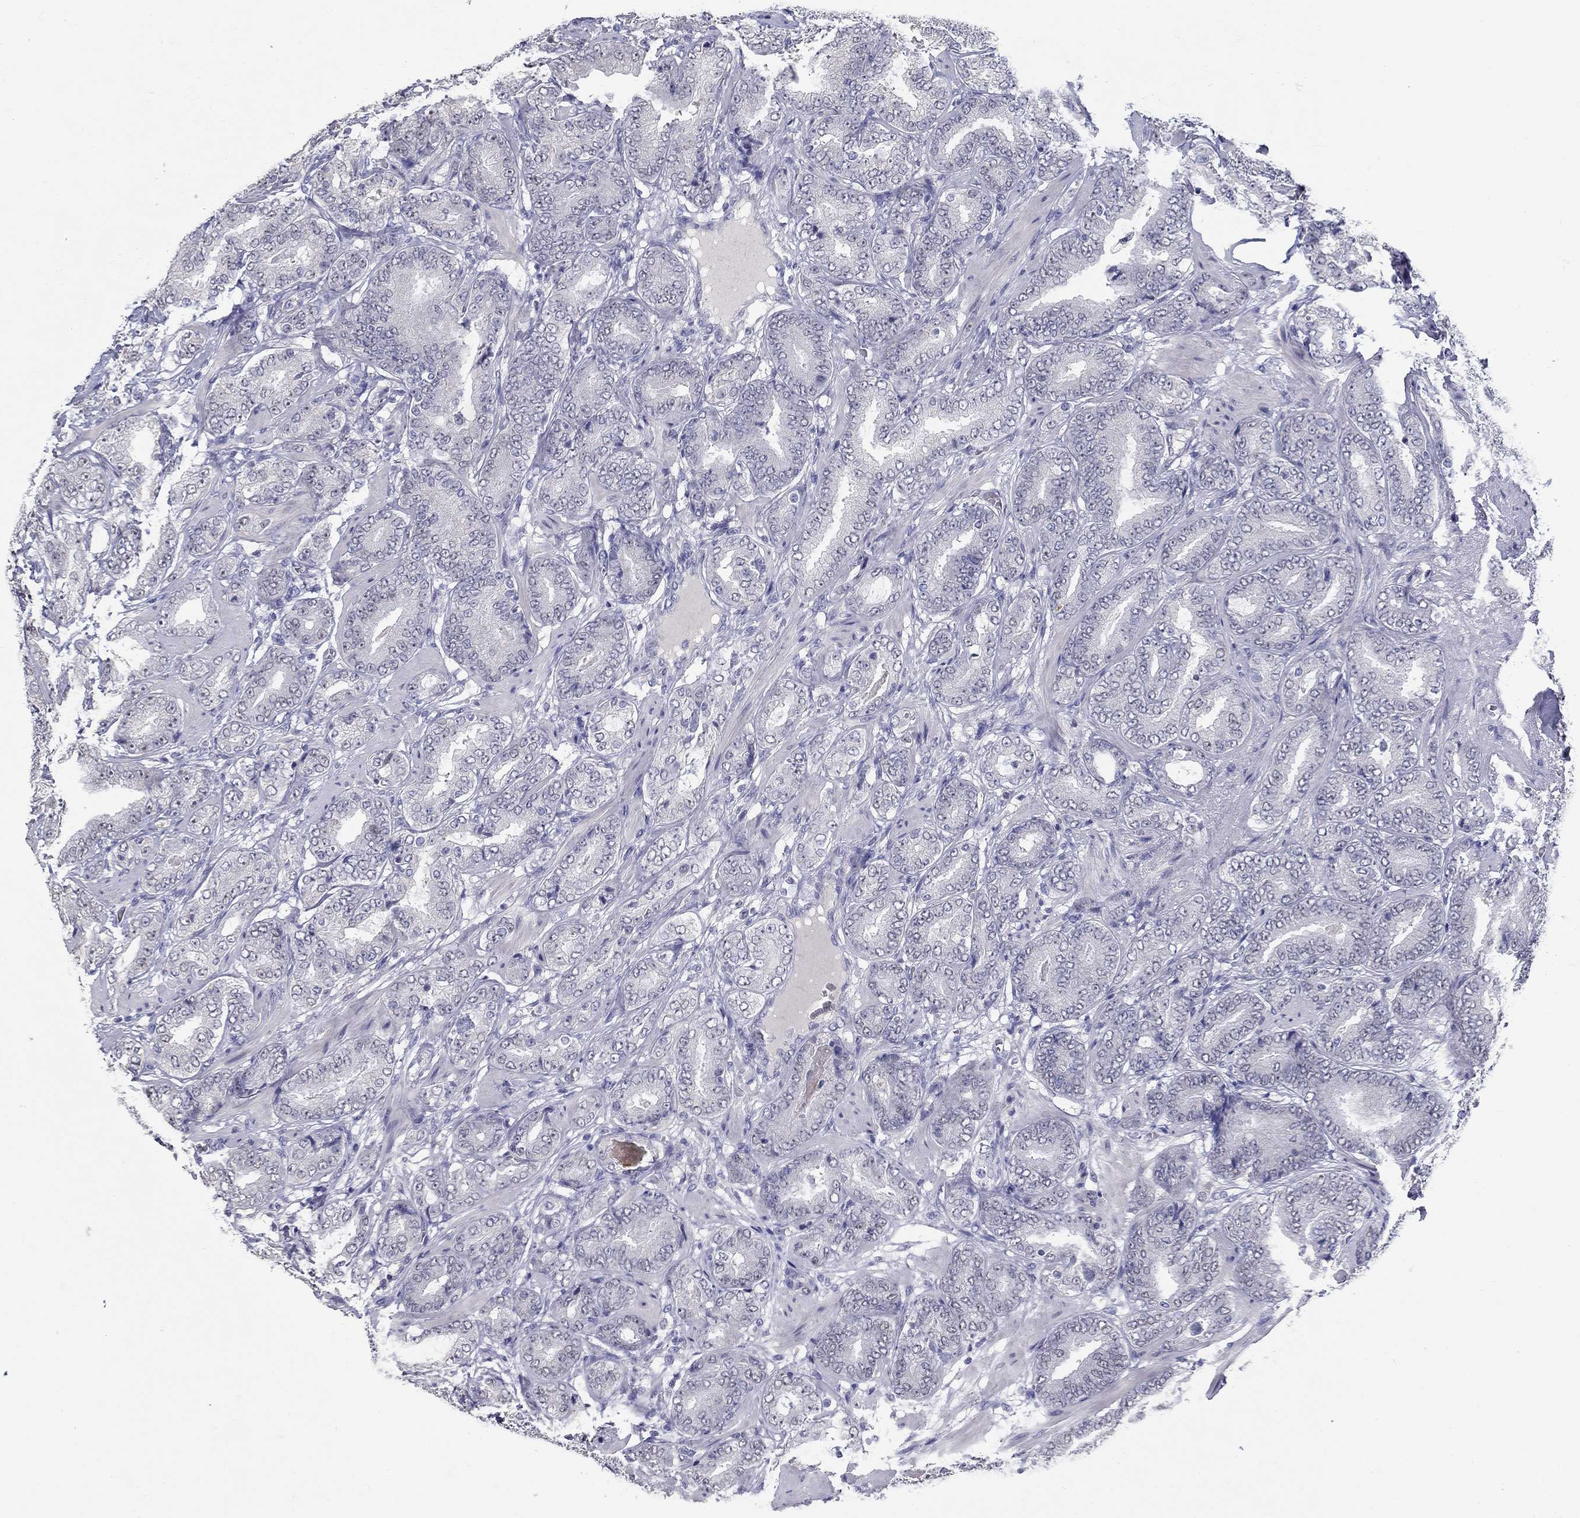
{"staining": {"intensity": "negative", "quantity": "none", "location": "none"}, "tissue": "prostate cancer", "cell_type": "Tumor cells", "image_type": "cancer", "snomed": [{"axis": "morphology", "description": "Adenocarcinoma, Low grade"}, {"axis": "topography", "description": "Prostate"}], "caption": "IHC image of low-grade adenocarcinoma (prostate) stained for a protein (brown), which shows no positivity in tumor cells.", "gene": "GUCA1A", "patient": {"sex": "male", "age": 60}}